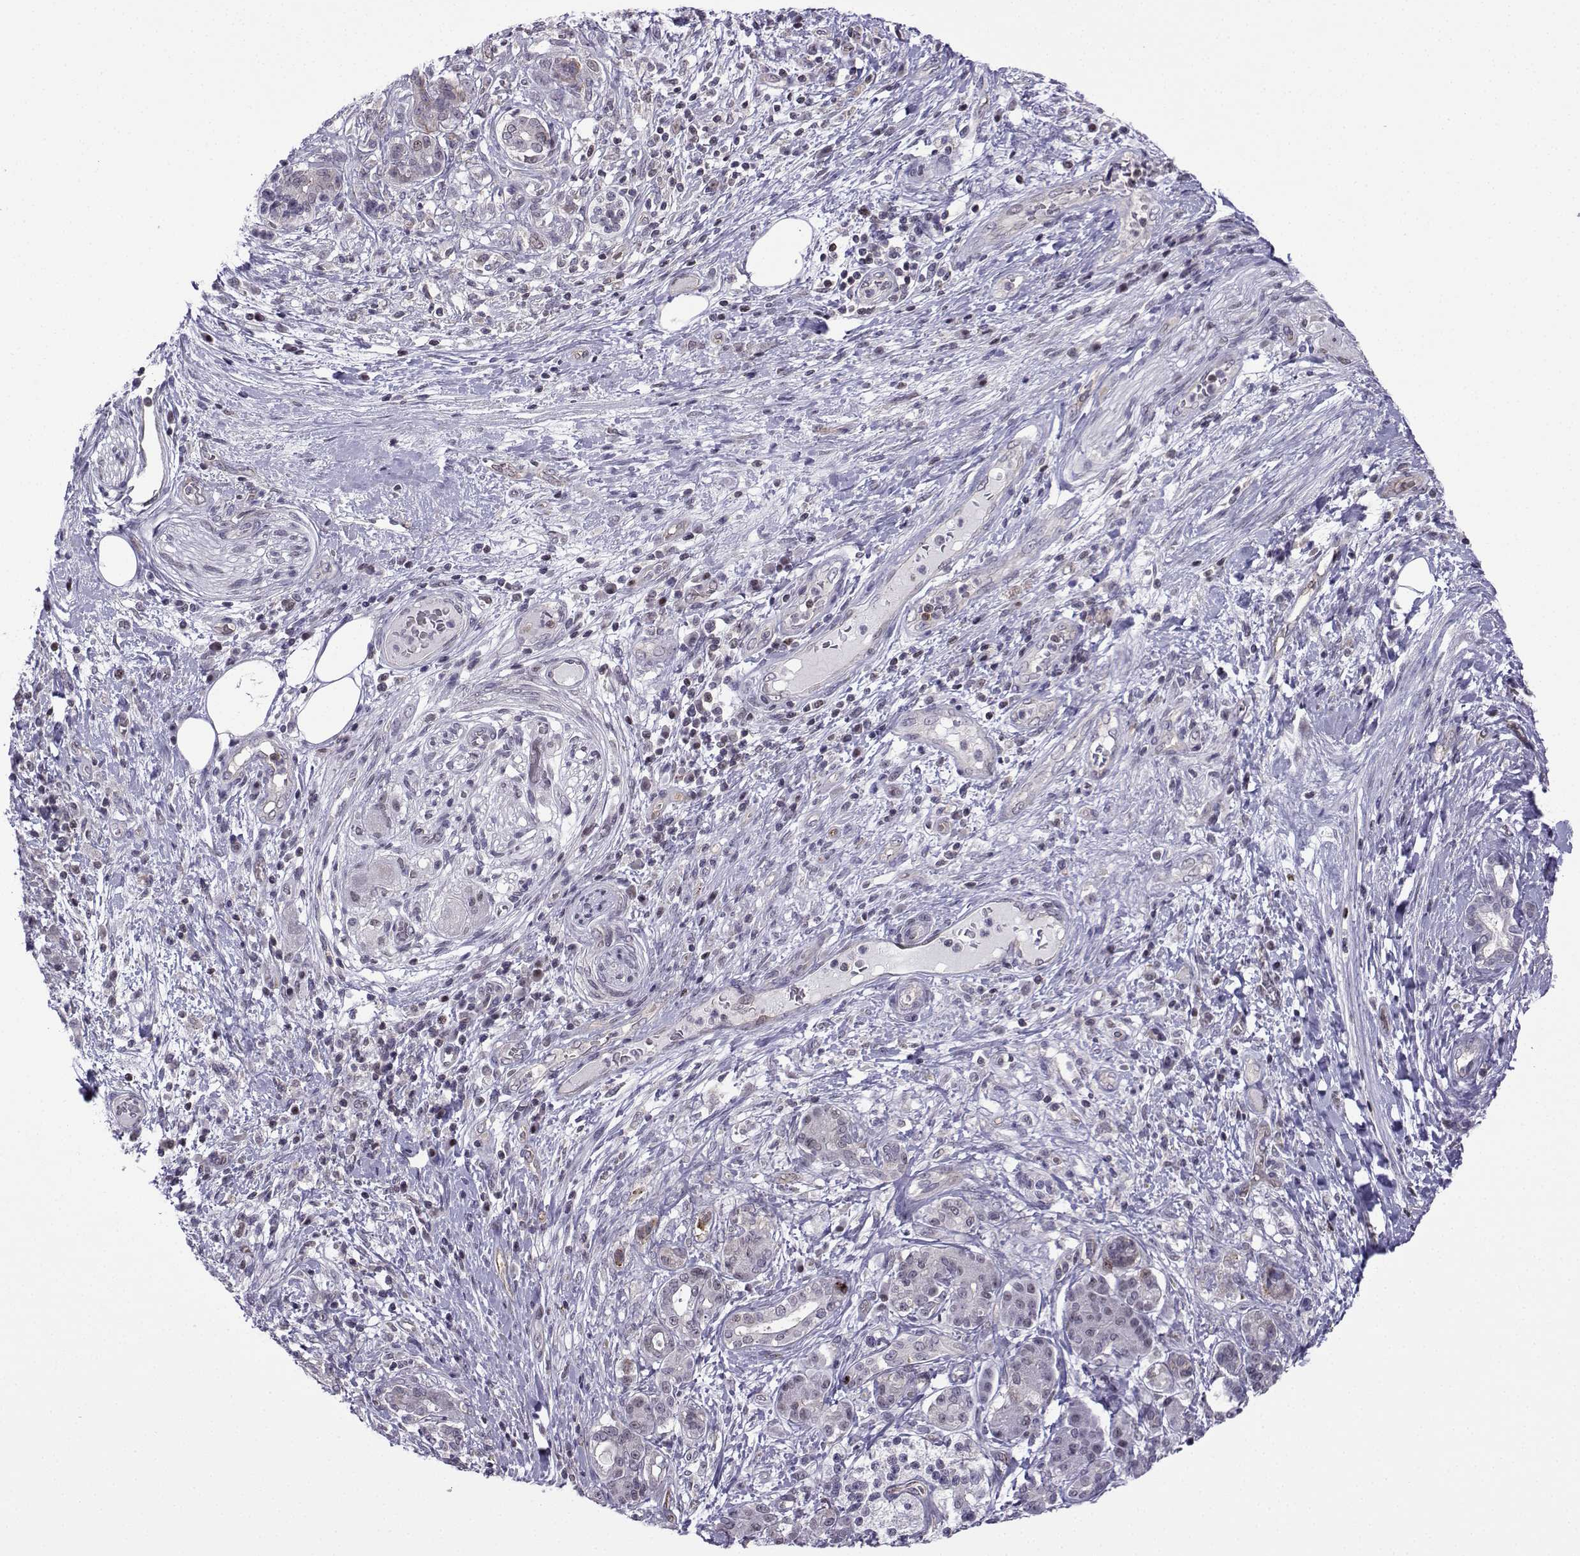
{"staining": {"intensity": "negative", "quantity": "none", "location": "none"}, "tissue": "pancreatic cancer", "cell_type": "Tumor cells", "image_type": "cancer", "snomed": [{"axis": "morphology", "description": "Adenocarcinoma, NOS"}, {"axis": "topography", "description": "Pancreas"}], "caption": "This micrograph is of adenocarcinoma (pancreatic) stained with immunohistochemistry (IHC) to label a protein in brown with the nuclei are counter-stained blue. There is no positivity in tumor cells. (DAB (3,3'-diaminobenzidine) IHC with hematoxylin counter stain).", "gene": "INCENP", "patient": {"sex": "female", "age": 73}}